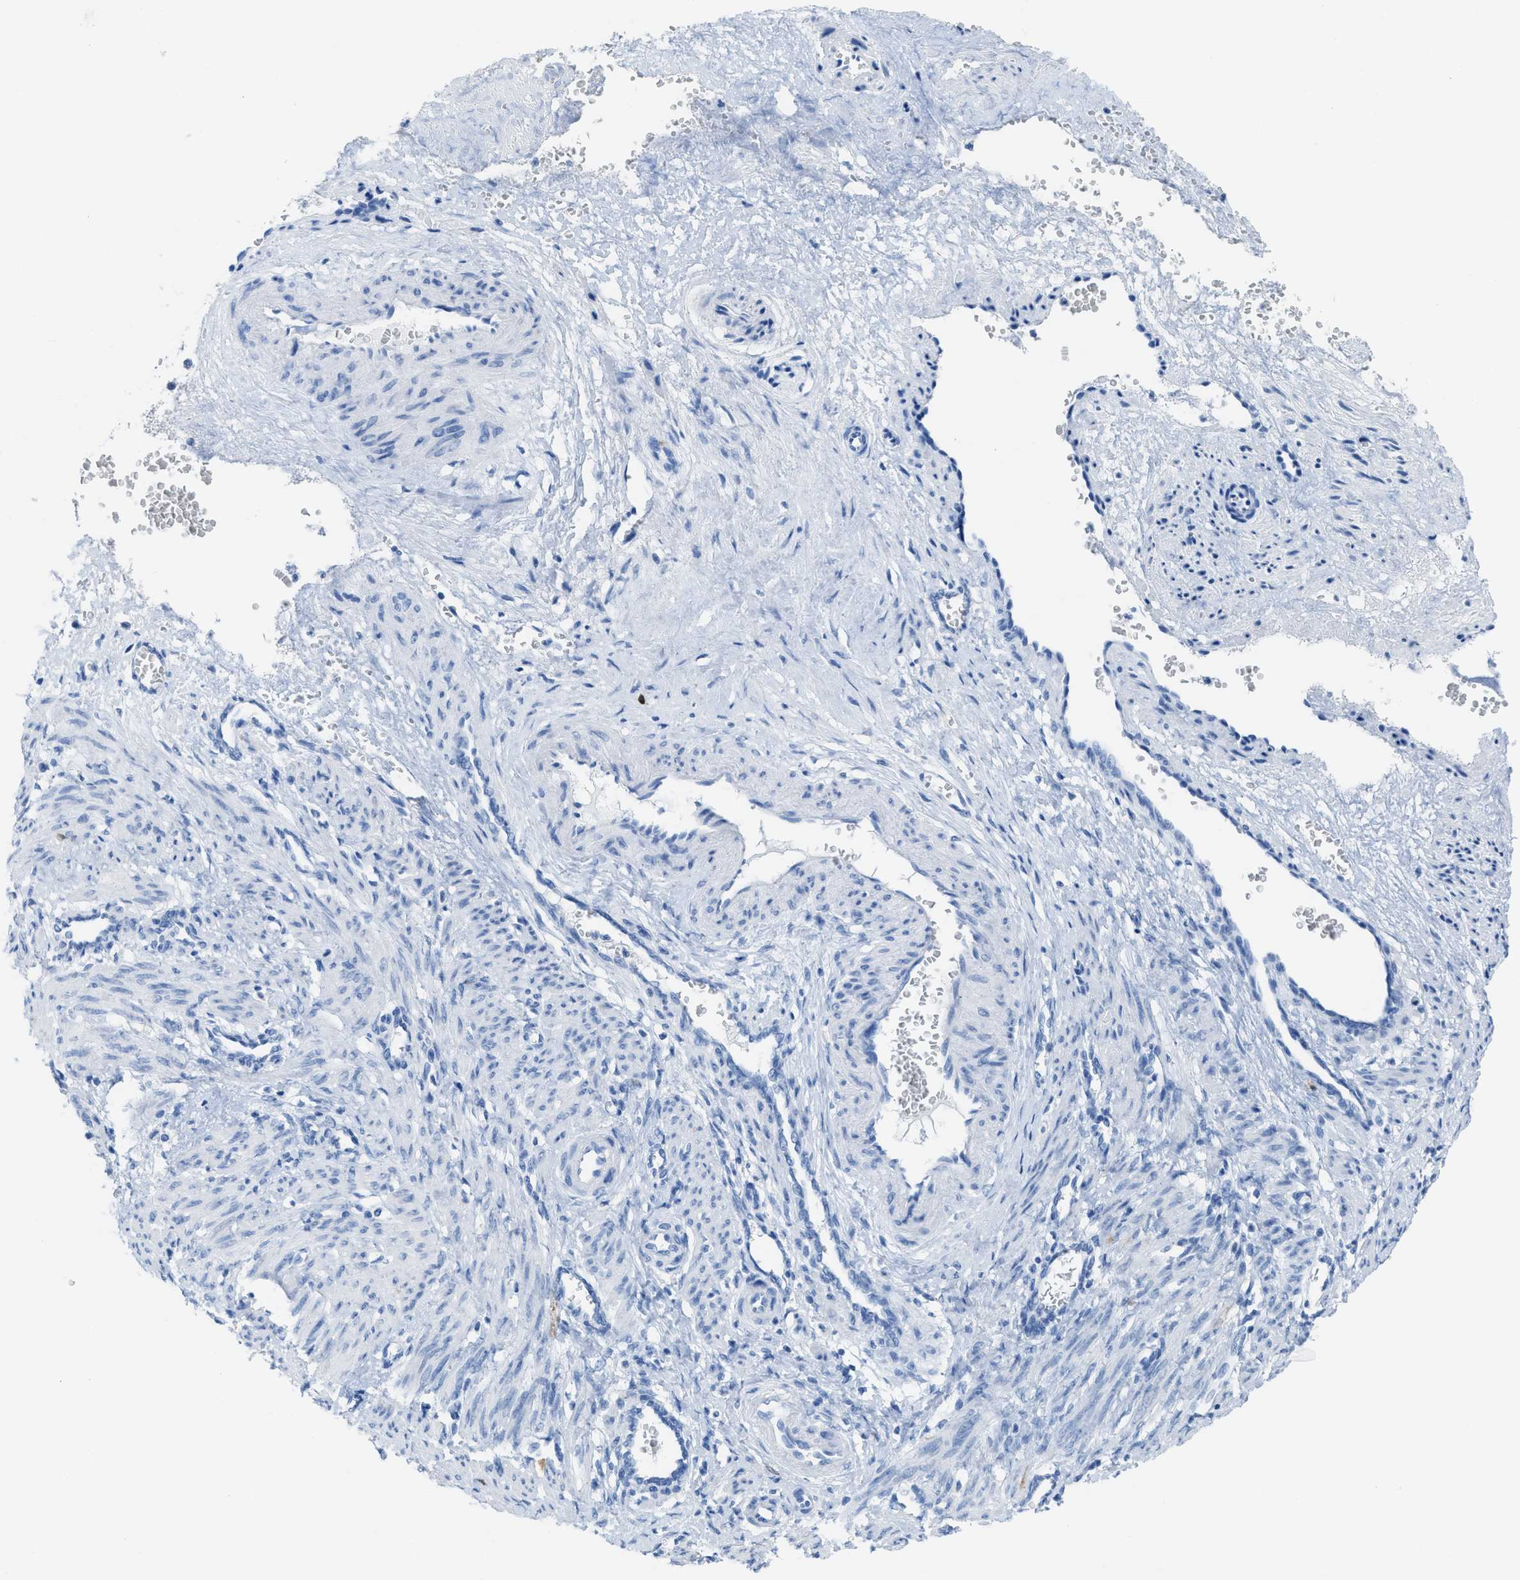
{"staining": {"intensity": "negative", "quantity": "none", "location": "none"}, "tissue": "smooth muscle", "cell_type": "Smooth muscle cells", "image_type": "normal", "snomed": [{"axis": "morphology", "description": "Normal tissue, NOS"}, {"axis": "topography", "description": "Endometrium"}], "caption": "High power microscopy micrograph of an immunohistochemistry (IHC) photomicrograph of unremarkable smooth muscle, revealing no significant expression in smooth muscle cells. Brightfield microscopy of immunohistochemistry (IHC) stained with DAB (brown) and hematoxylin (blue), captured at high magnification.", "gene": "CDKN2A", "patient": {"sex": "female", "age": 33}}